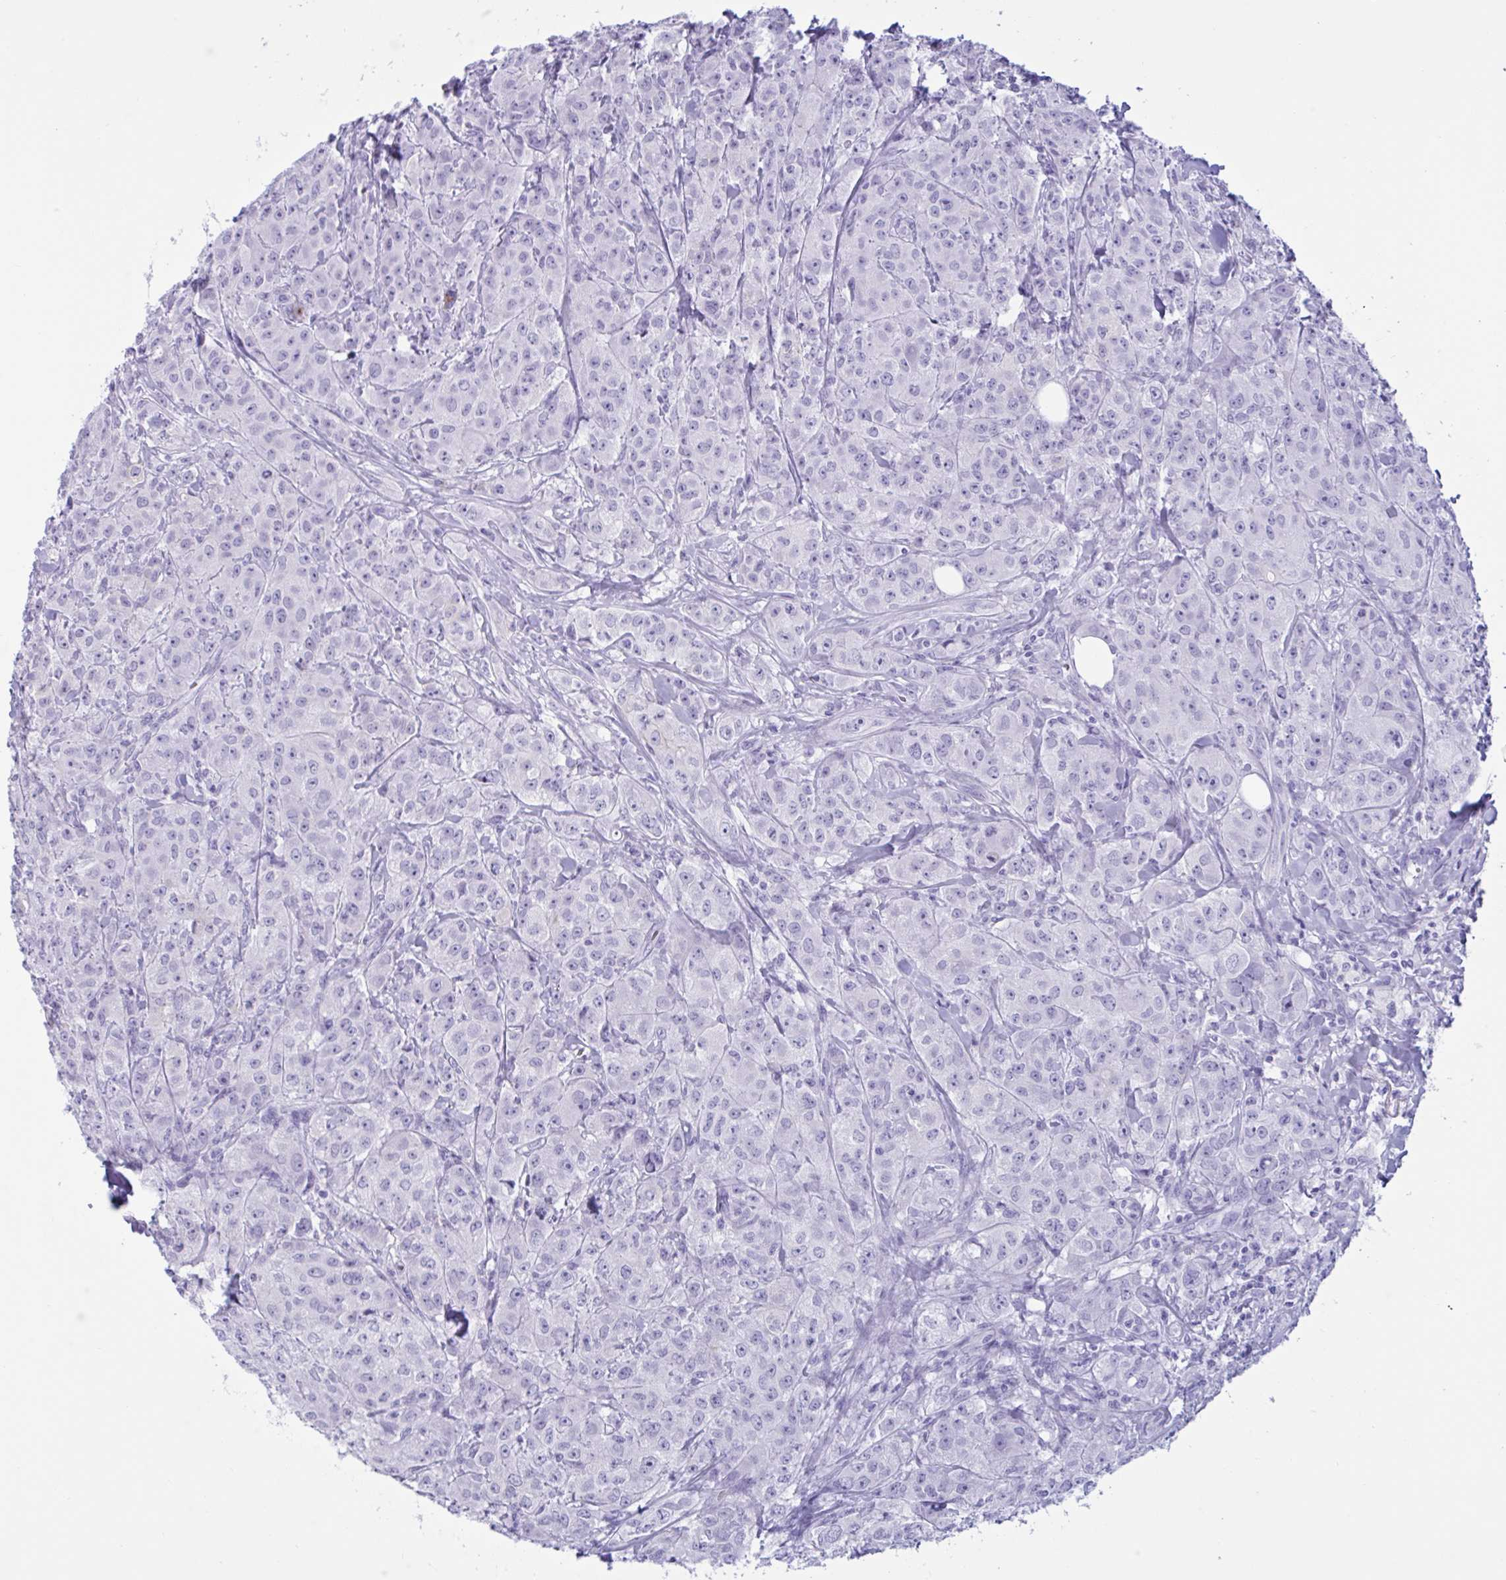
{"staining": {"intensity": "negative", "quantity": "none", "location": "none"}, "tissue": "breast cancer", "cell_type": "Tumor cells", "image_type": "cancer", "snomed": [{"axis": "morphology", "description": "Normal tissue, NOS"}, {"axis": "morphology", "description": "Duct carcinoma"}, {"axis": "topography", "description": "Breast"}], "caption": "DAB immunohistochemical staining of human infiltrating ductal carcinoma (breast) exhibits no significant expression in tumor cells.", "gene": "SLC2A1", "patient": {"sex": "female", "age": 43}}